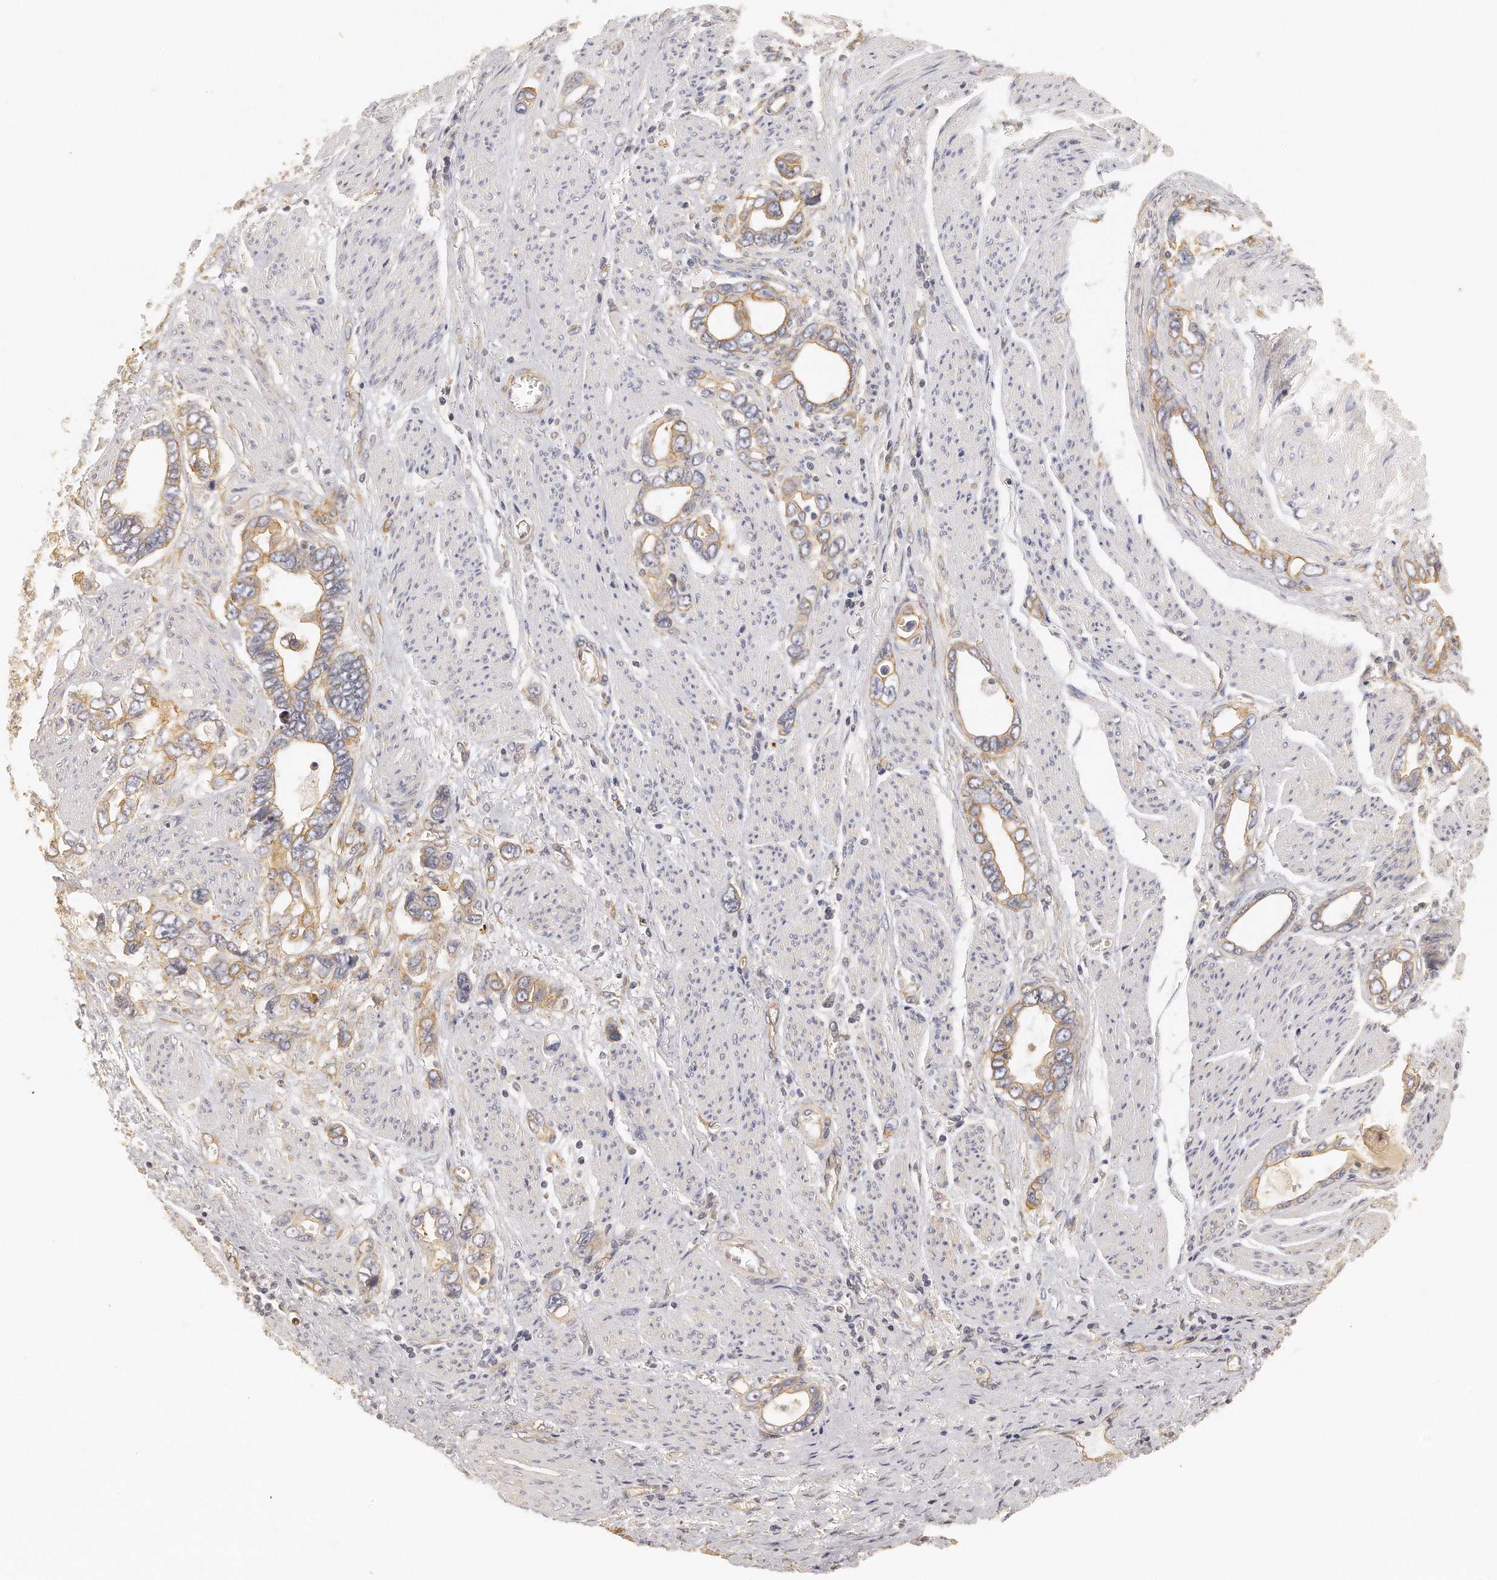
{"staining": {"intensity": "moderate", "quantity": ">75%", "location": "cytoplasmic/membranous"}, "tissue": "stomach cancer", "cell_type": "Tumor cells", "image_type": "cancer", "snomed": [{"axis": "morphology", "description": "Adenocarcinoma, NOS"}, {"axis": "topography", "description": "Stomach"}], "caption": "Human stomach adenocarcinoma stained with a brown dye shows moderate cytoplasmic/membranous positive staining in about >75% of tumor cells.", "gene": "CHST7", "patient": {"sex": "male", "age": 78}}